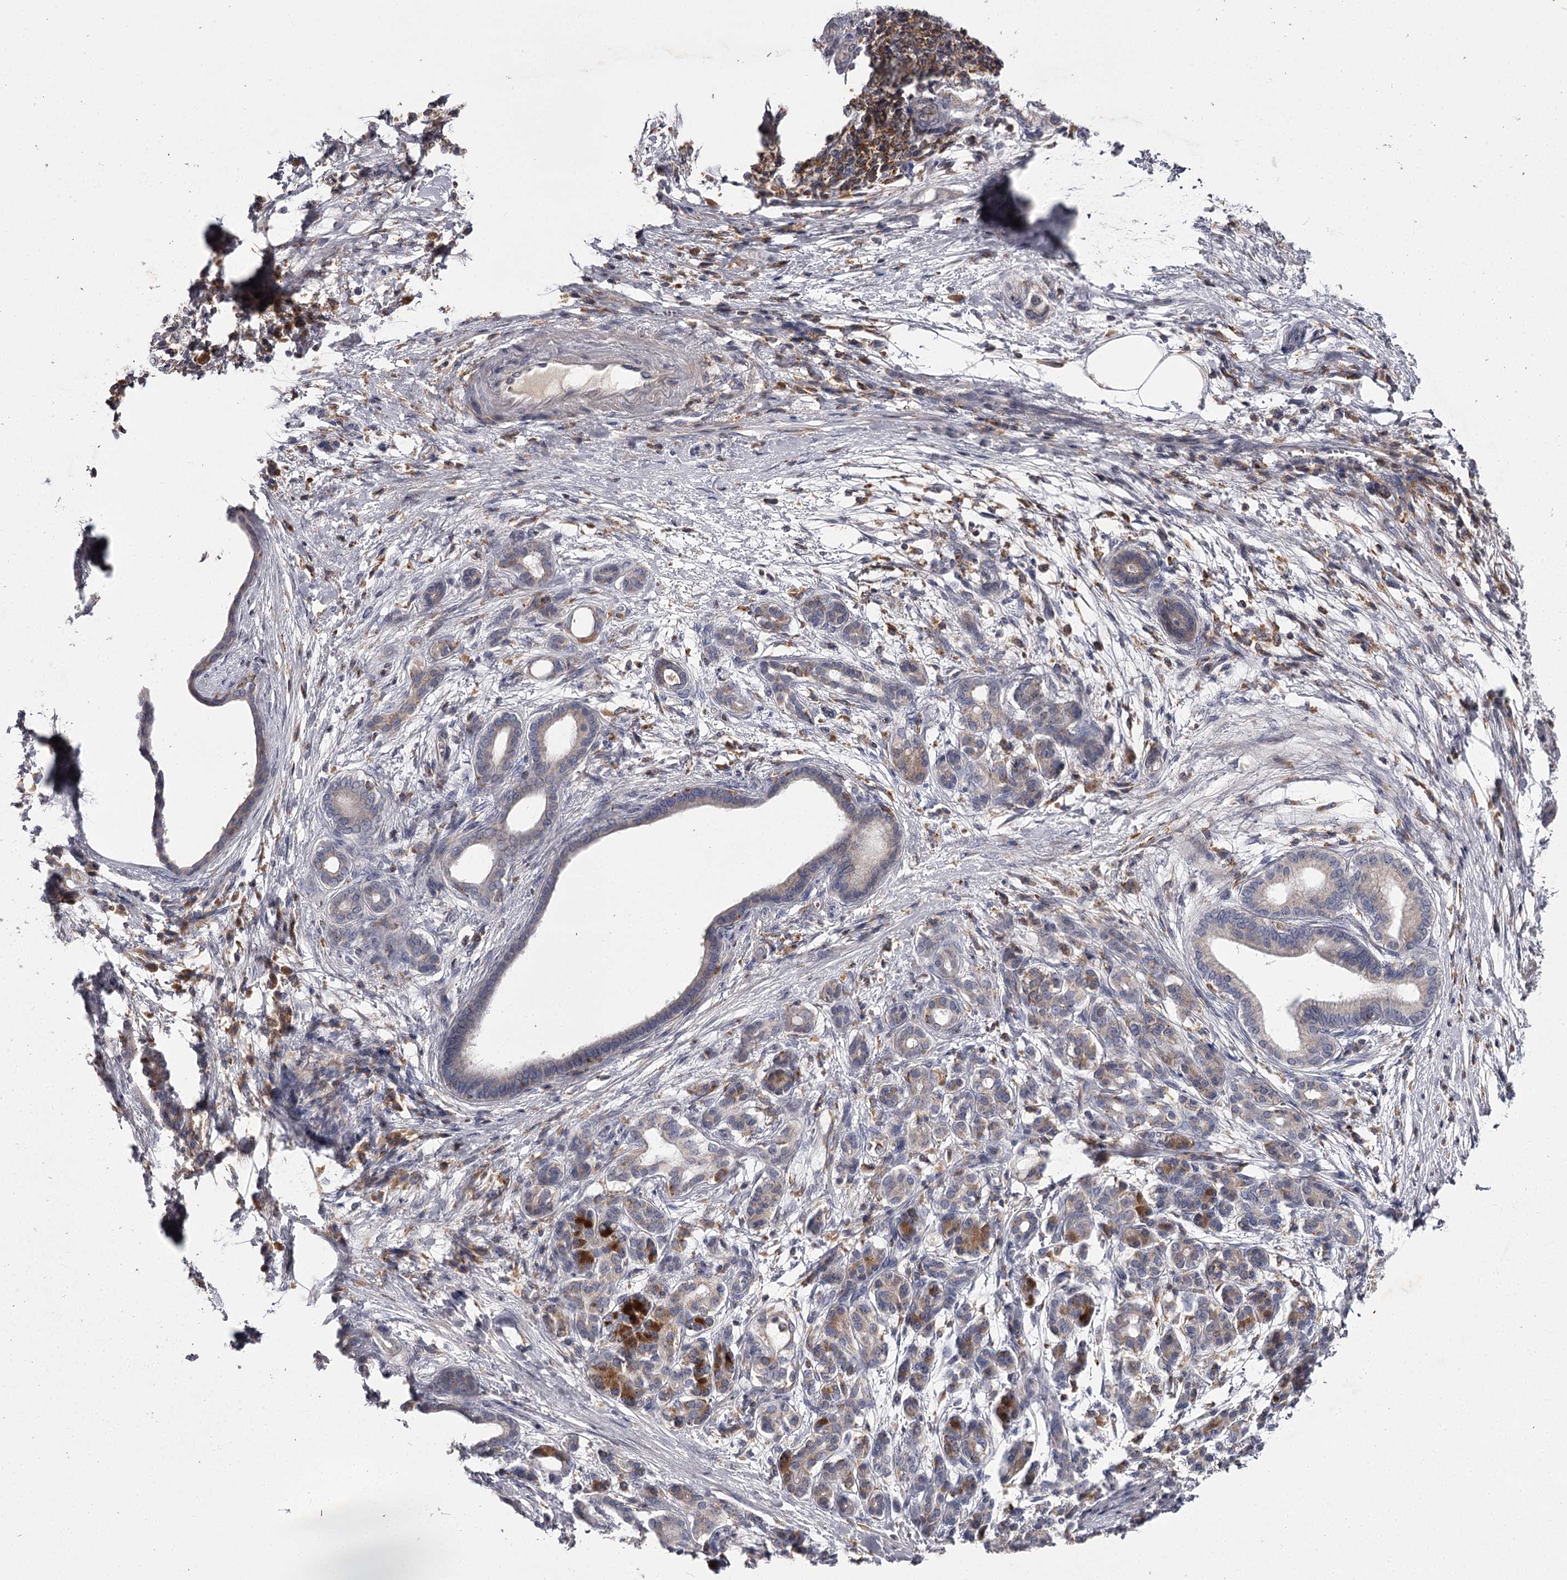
{"staining": {"intensity": "negative", "quantity": "none", "location": "none"}, "tissue": "pancreatic cancer", "cell_type": "Tumor cells", "image_type": "cancer", "snomed": [{"axis": "morphology", "description": "Adenocarcinoma, NOS"}, {"axis": "topography", "description": "Pancreas"}], "caption": "The immunohistochemistry (IHC) photomicrograph has no significant expression in tumor cells of pancreatic cancer (adenocarcinoma) tissue. (DAB (3,3'-diaminobenzidine) immunohistochemistry (IHC), high magnification).", "gene": "RASSF6", "patient": {"sex": "female", "age": 55}}